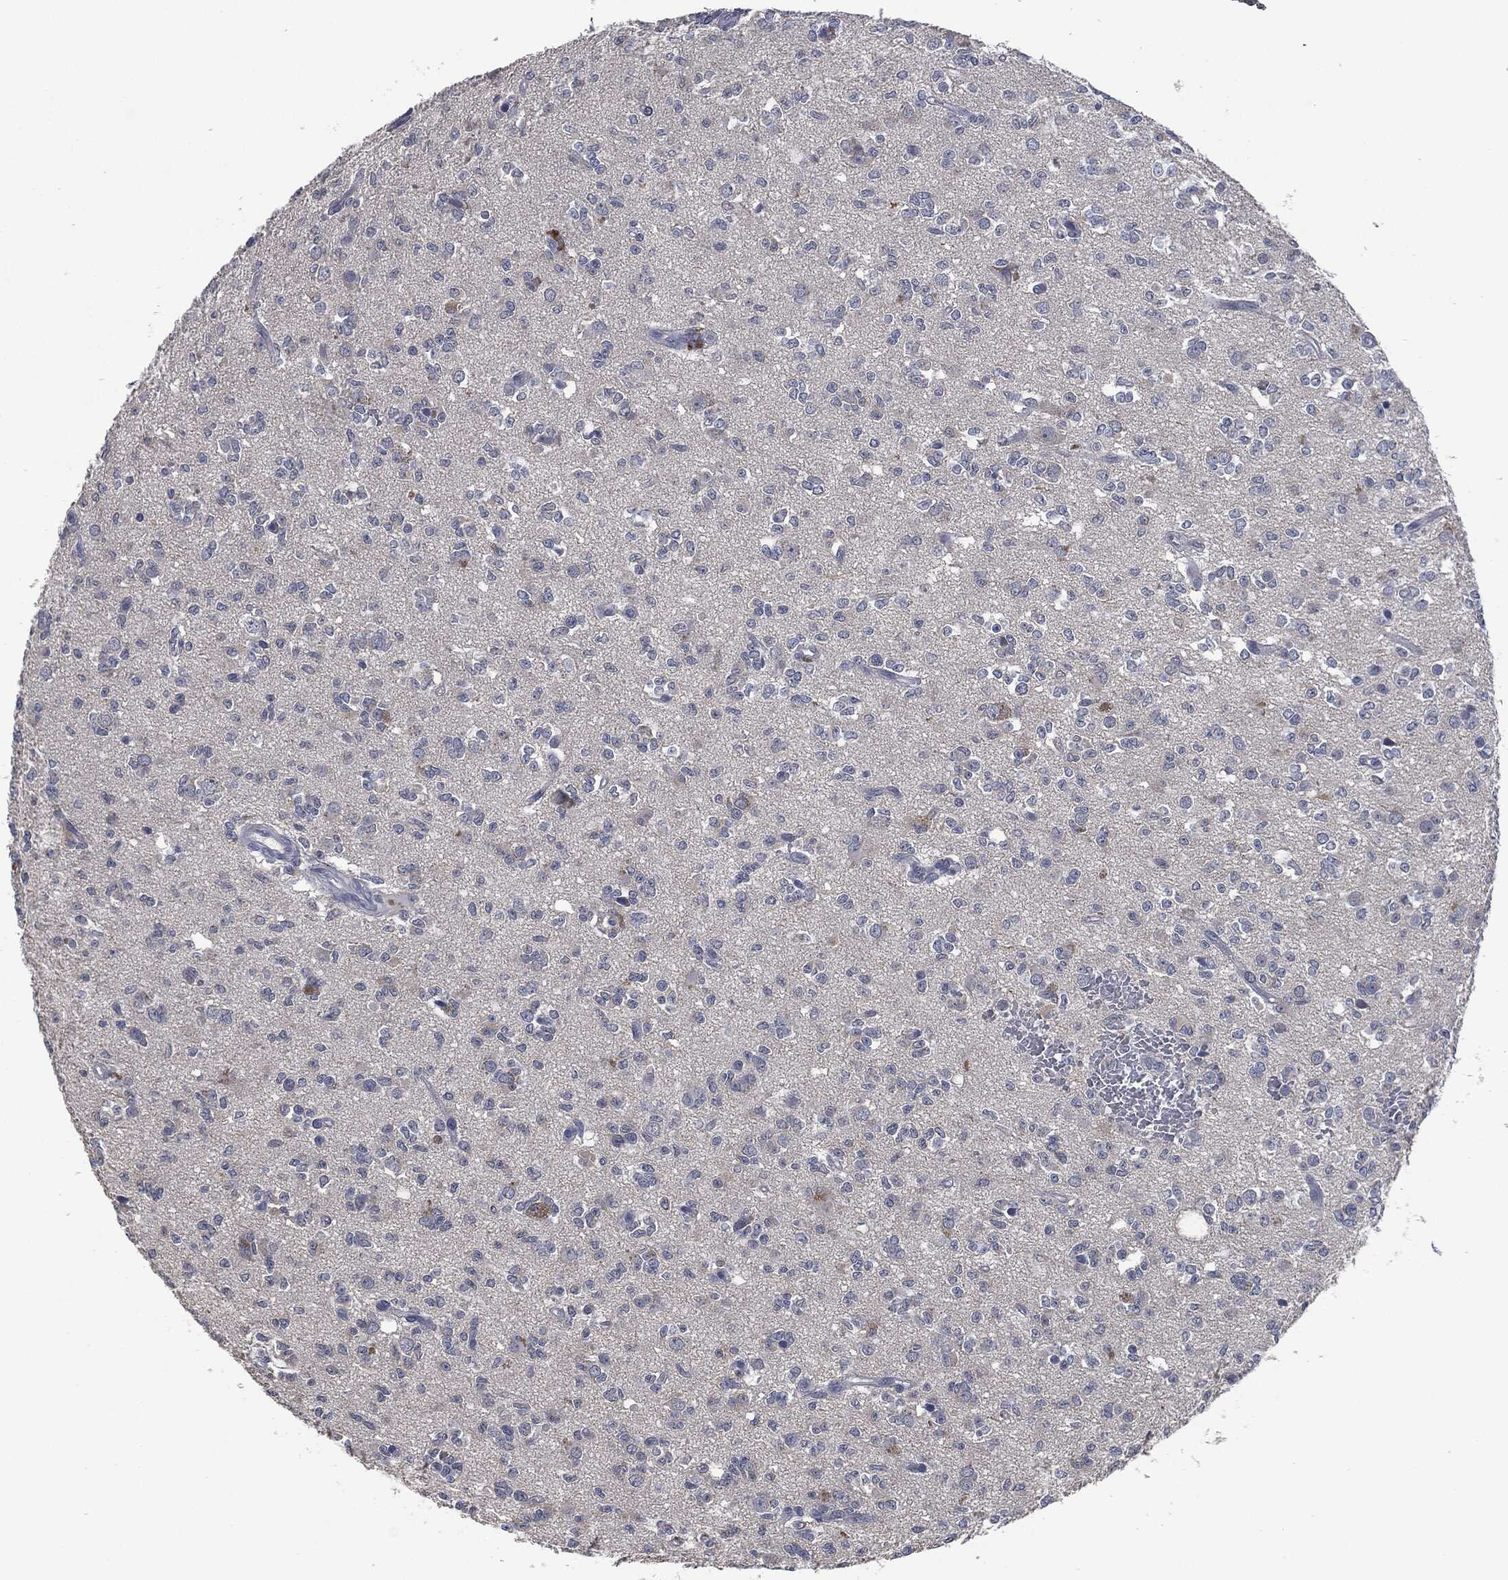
{"staining": {"intensity": "negative", "quantity": "none", "location": "none"}, "tissue": "glioma", "cell_type": "Tumor cells", "image_type": "cancer", "snomed": [{"axis": "morphology", "description": "Glioma, malignant, Low grade"}, {"axis": "topography", "description": "Brain"}], "caption": "Glioma stained for a protein using IHC displays no staining tumor cells.", "gene": "IL1RN", "patient": {"sex": "female", "age": 45}}